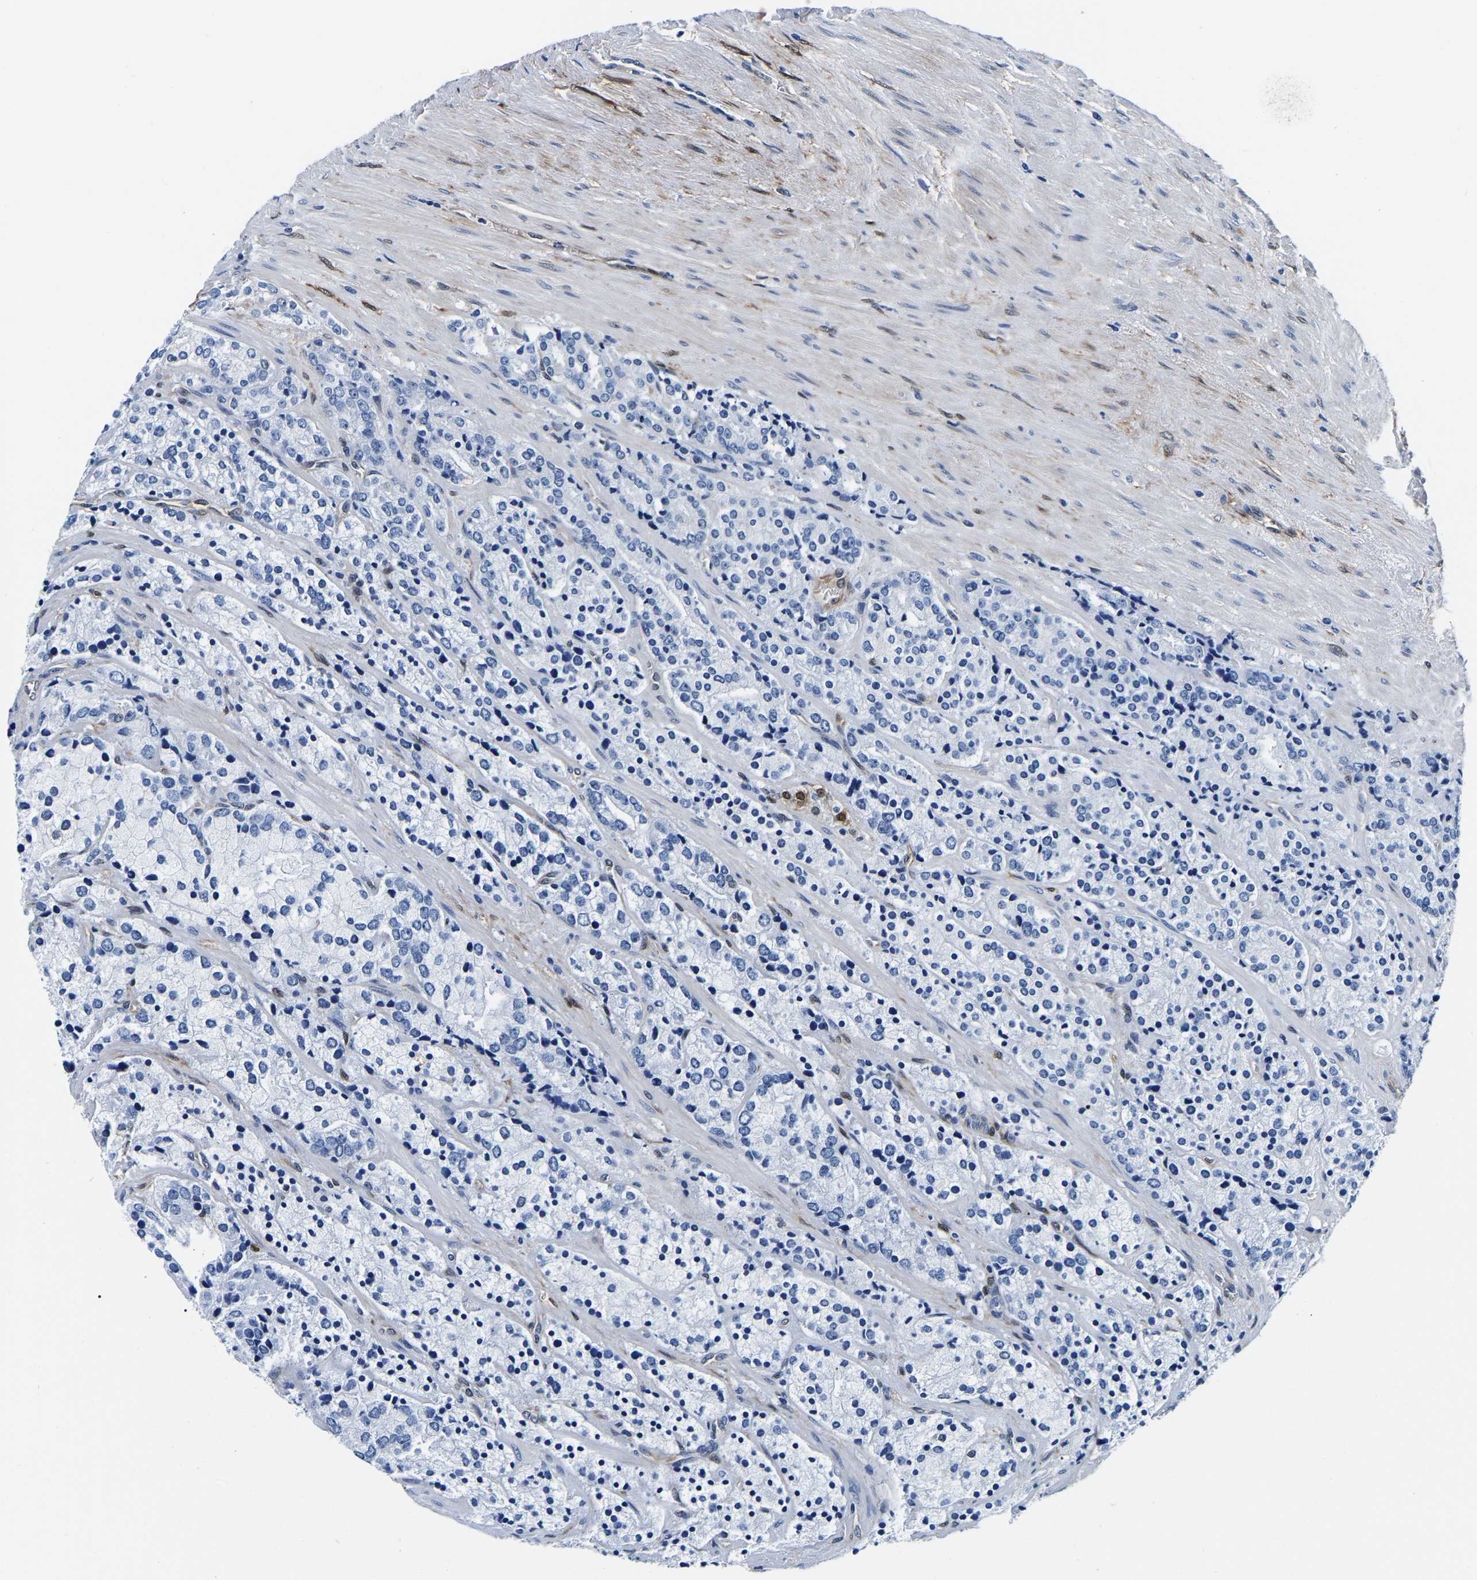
{"staining": {"intensity": "negative", "quantity": "none", "location": "none"}, "tissue": "prostate cancer", "cell_type": "Tumor cells", "image_type": "cancer", "snomed": [{"axis": "morphology", "description": "Adenocarcinoma, High grade"}, {"axis": "topography", "description": "Prostate"}], "caption": "High magnification brightfield microscopy of high-grade adenocarcinoma (prostate) stained with DAB (3,3'-diaminobenzidine) (brown) and counterstained with hematoxylin (blue): tumor cells show no significant positivity.", "gene": "S100A13", "patient": {"sex": "male", "age": 71}}